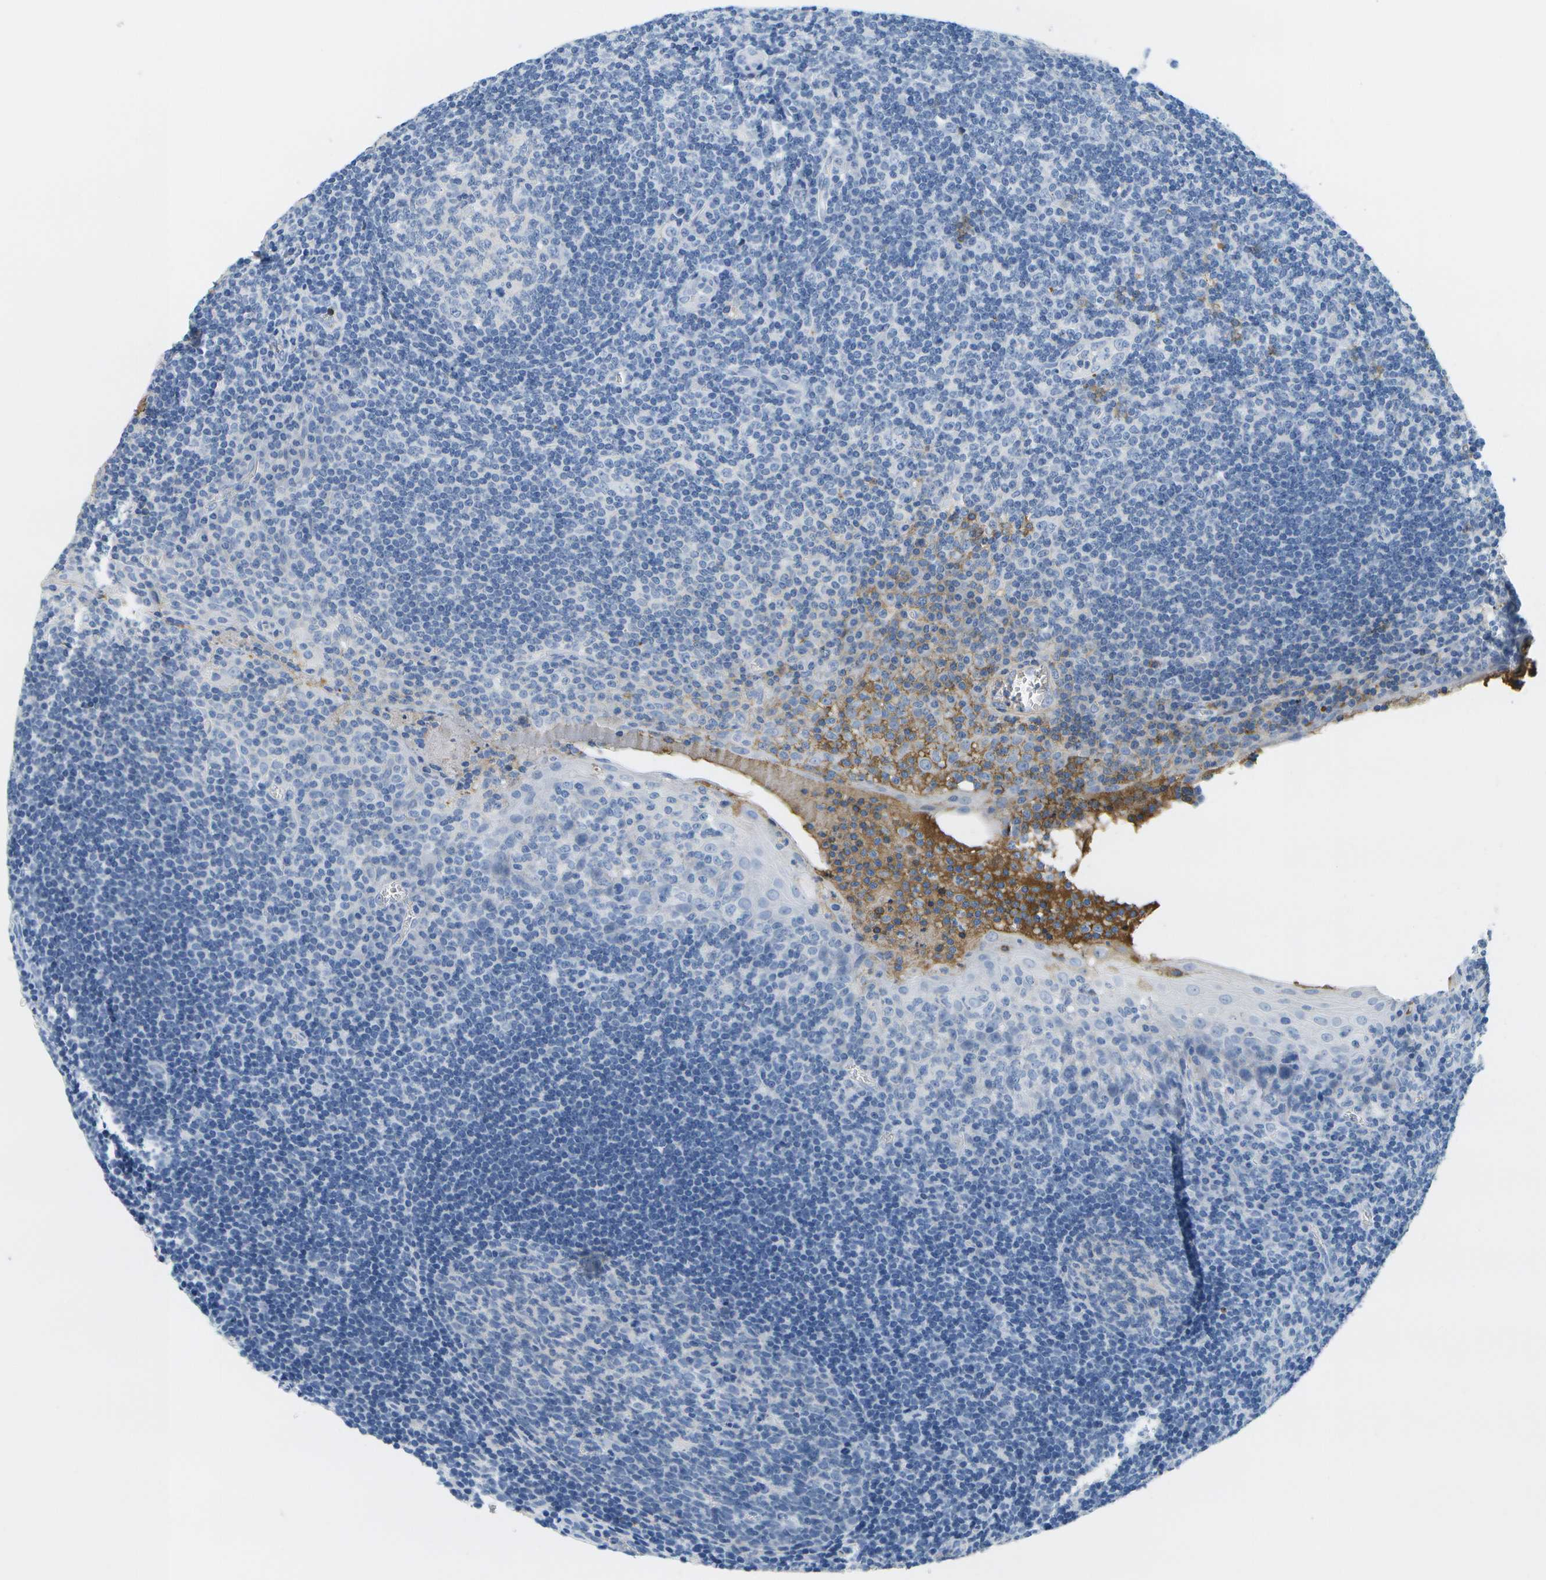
{"staining": {"intensity": "negative", "quantity": "none", "location": "none"}, "tissue": "tonsil", "cell_type": "Germinal center cells", "image_type": "normal", "snomed": [{"axis": "morphology", "description": "Normal tissue, NOS"}, {"axis": "topography", "description": "Tonsil"}], "caption": "High magnification brightfield microscopy of normal tonsil stained with DAB (brown) and counterstained with hematoxylin (blue): germinal center cells show no significant positivity.", "gene": "SERPINA1", "patient": {"sex": "male", "age": 37}}